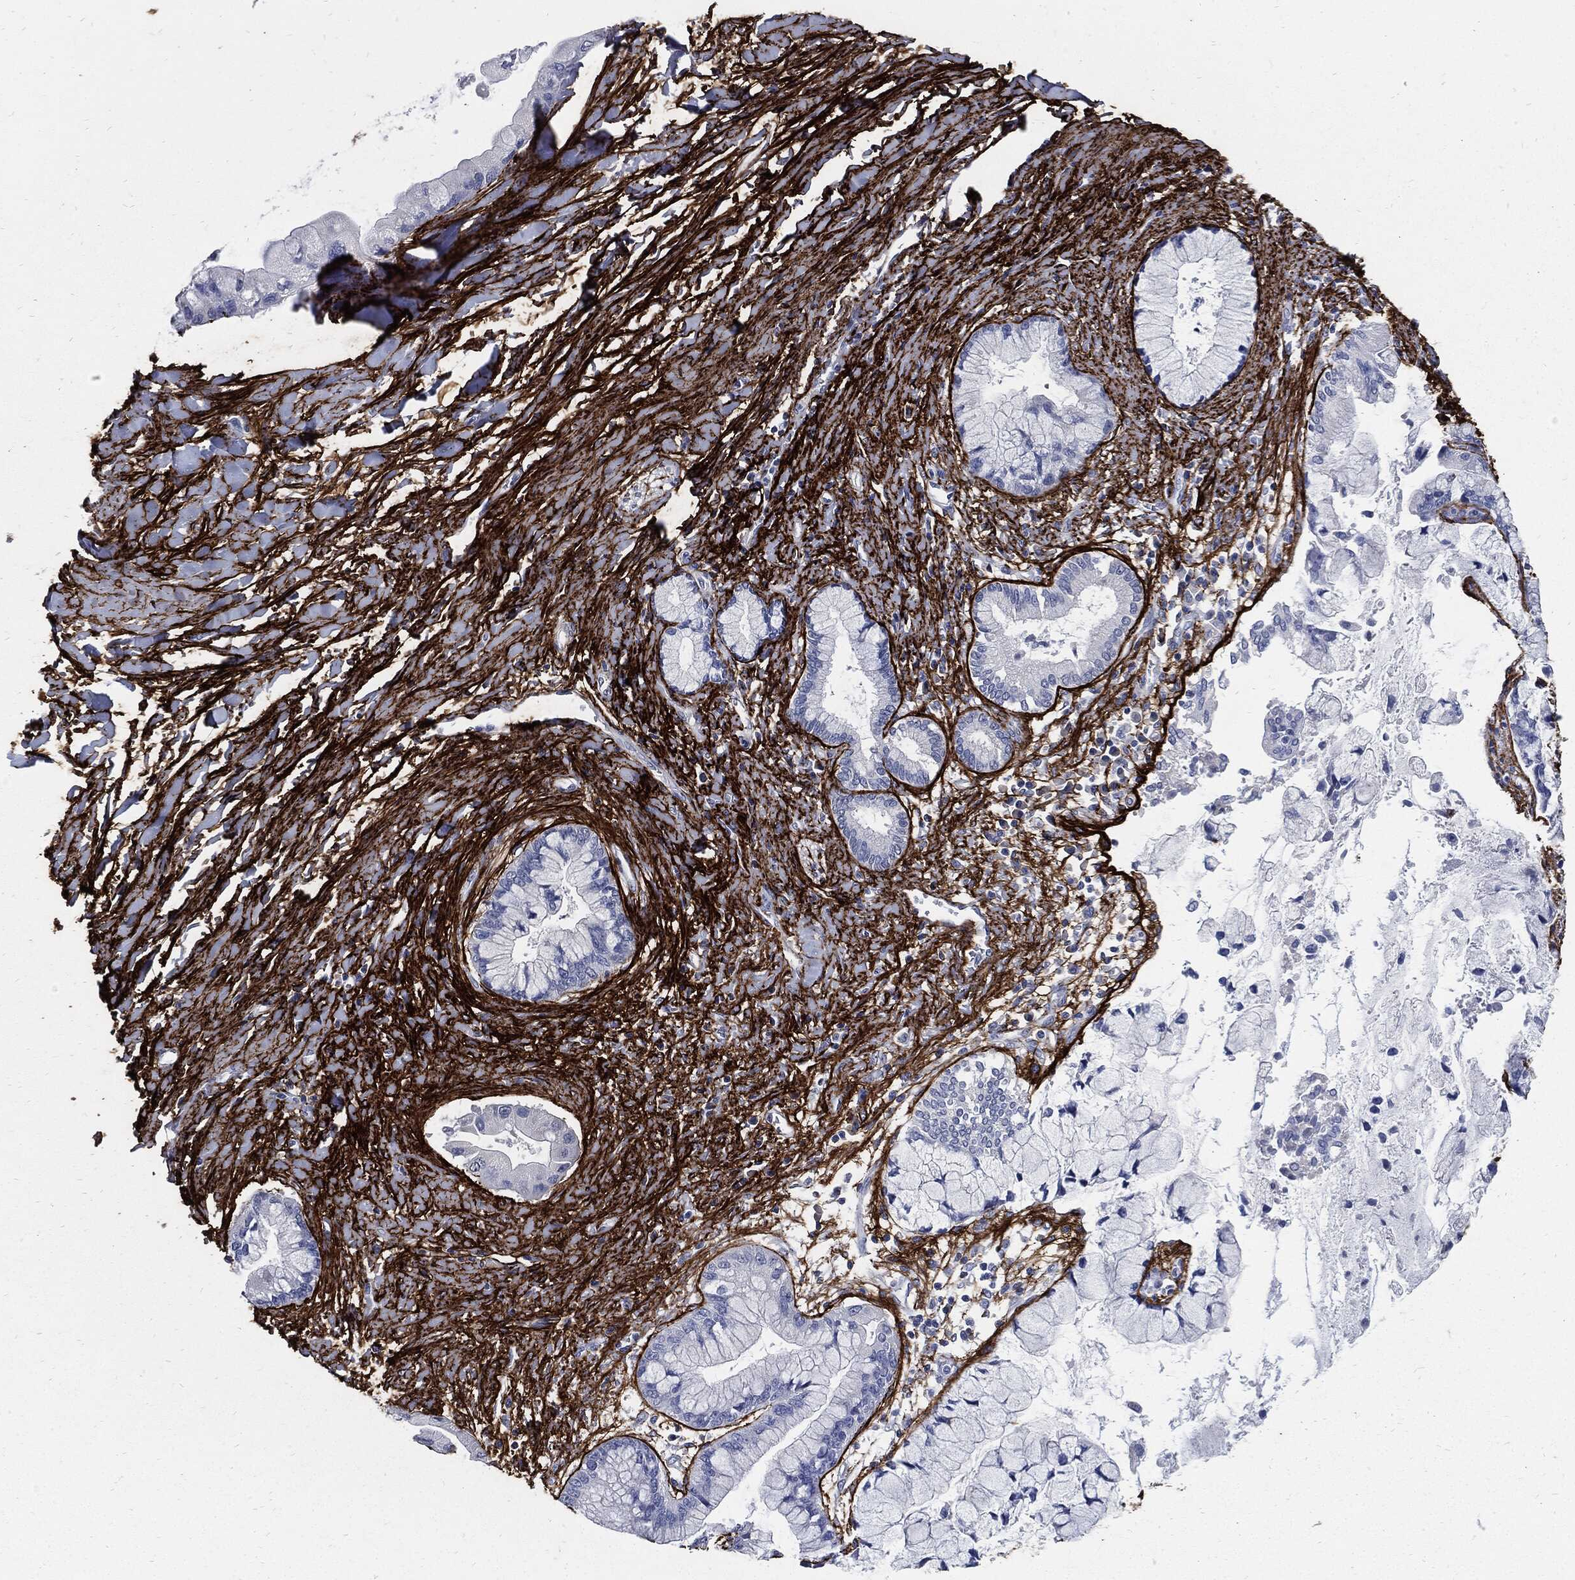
{"staining": {"intensity": "negative", "quantity": "none", "location": "none"}, "tissue": "liver cancer", "cell_type": "Tumor cells", "image_type": "cancer", "snomed": [{"axis": "morphology", "description": "Normal tissue, NOS"}, {"axis": "morphology", "description": "Cholangiocarcinoma"}, {"axis": "topography", "description": "Liver"}, {"axis": "topography", "description": "Peripheral nerve tissue"}], "caption": "IHC image of liver cholangiocarcinoma stained for a protein (brown), which shows no staining in tumor cells.", "gene": "FBN1", "patient": {"sex": "male", "age": 50}}